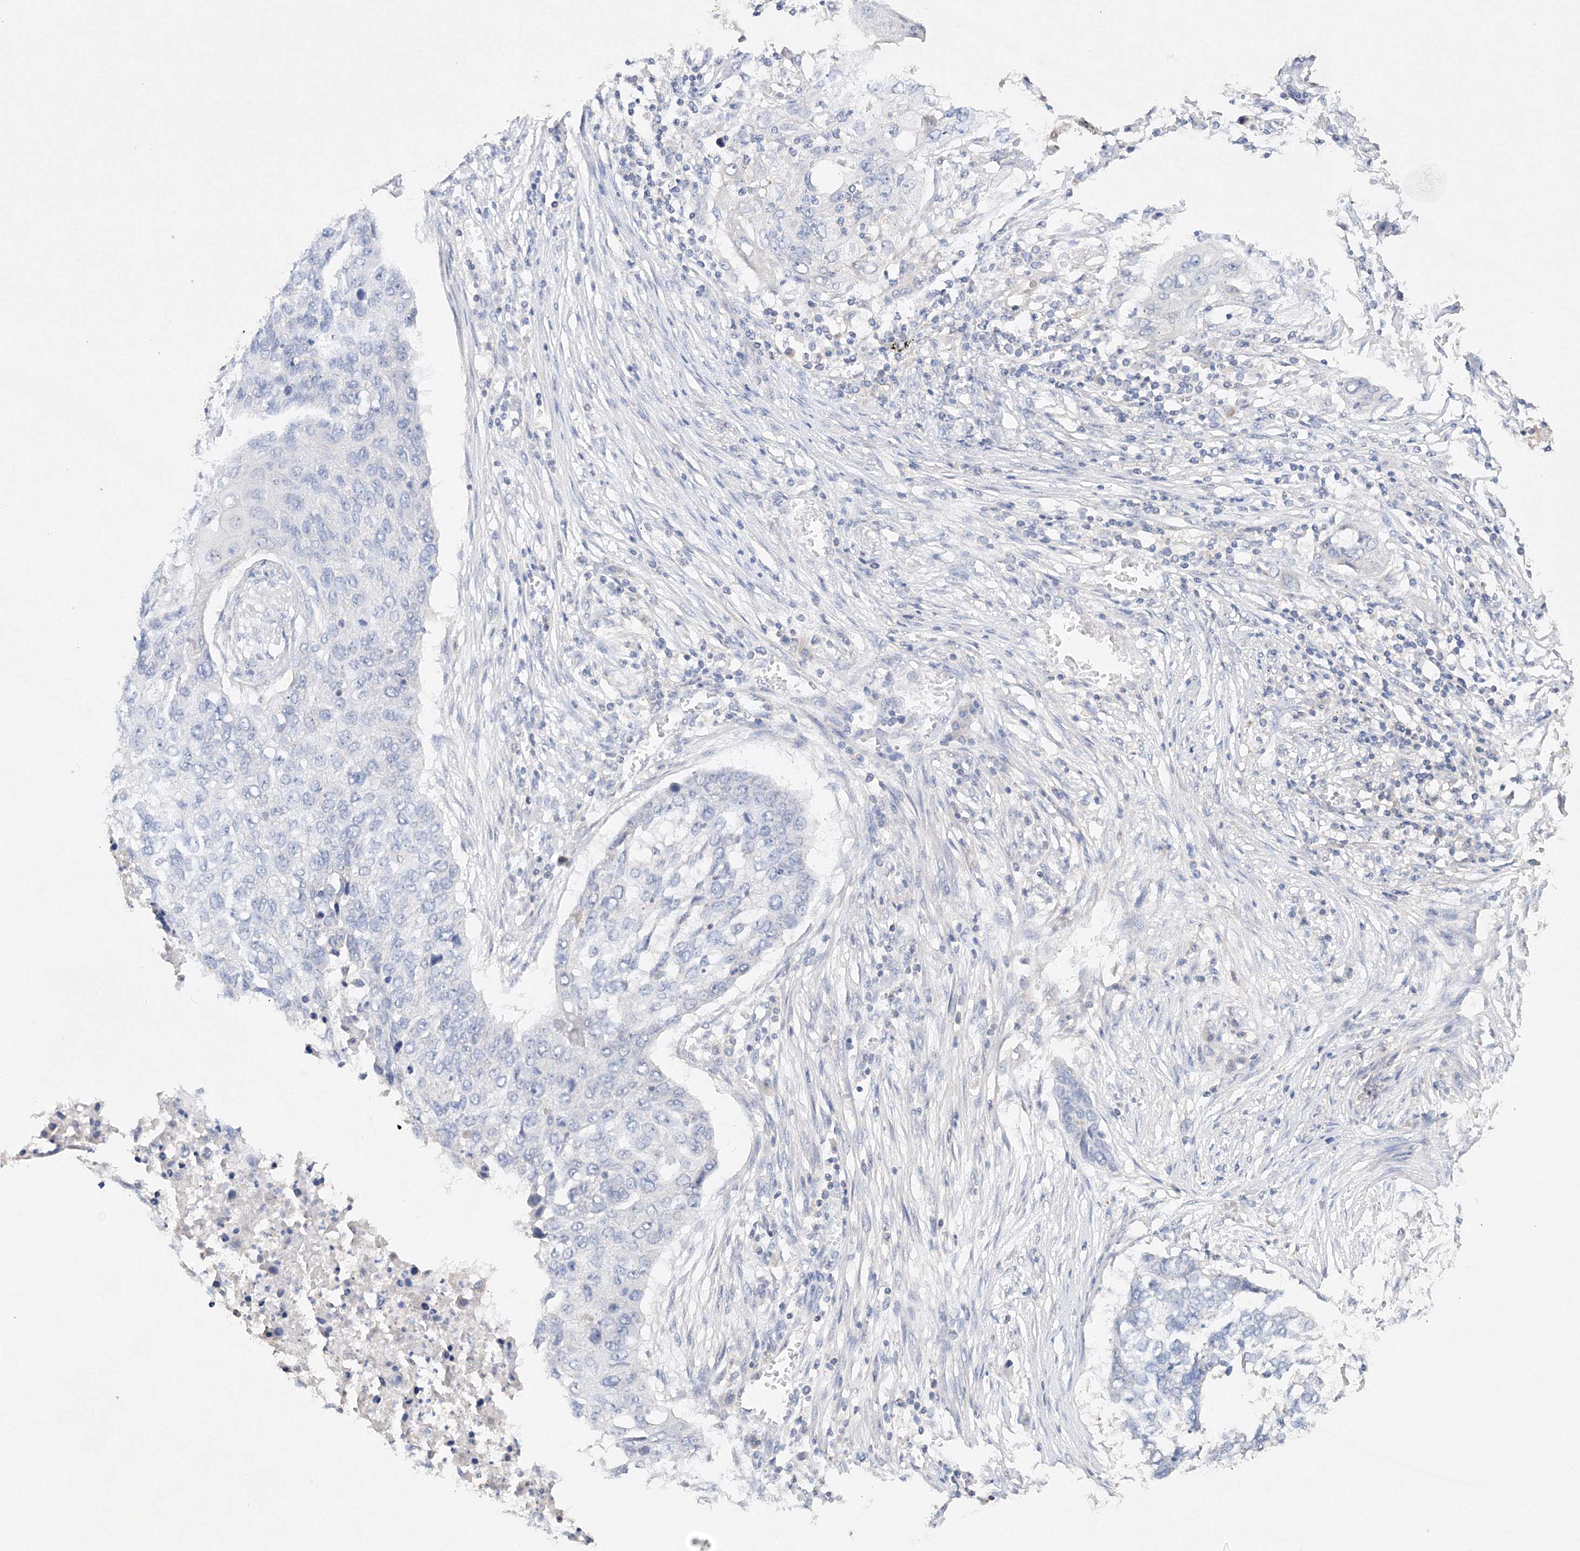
{"staining": {"intensity": "negative", "quantity": "none", "location": "none"}, "tissue": "lung cancer", "cell_type": "Tumor cells", "image_type": "cancer", "snomed": [{"axis": "morphology", "description": "Squamous cell carcinoma, NOS"}, {"axis": "topography", "description": "Lung"}], "caption": "Immunohistochemistry image of neoplastic tissue: human squamous cell carcinoma (lung) stained with DAB displays no significant protein positivity in tumor cells. The staining is performed using DAB brown chromogen with nuclei counter-stained in using hematoxylin.", "gene": "GLS", "patient": {"sex": "female", "age": 63}}